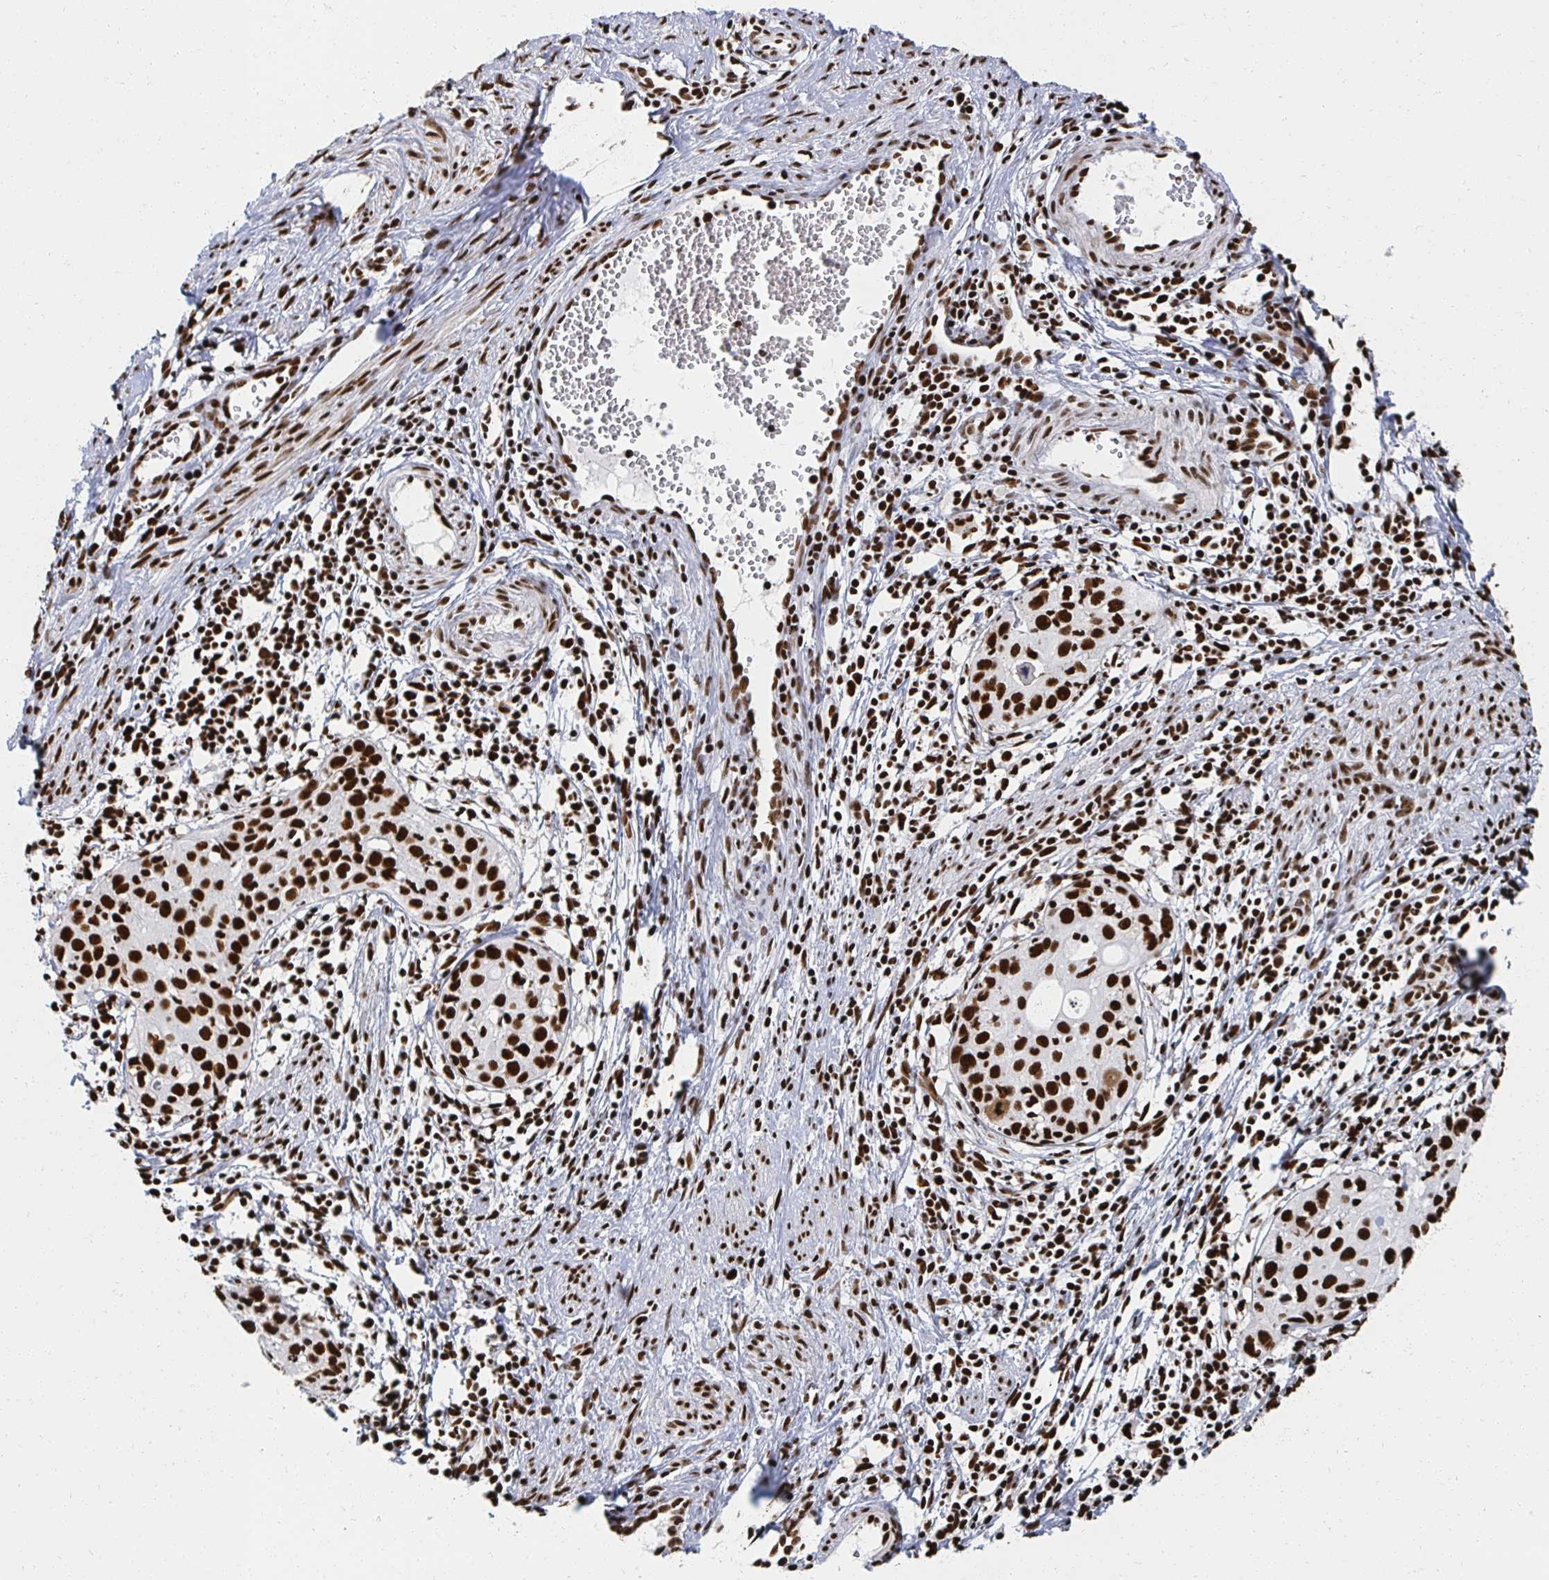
{"staining": {"intensity": "strong", "quantity": ">75%", "location": "nuclear"}, "tissue": "cervical cancer", "cell_type": "Tumor cells", "image_type": "cancer", "snomed": [{"axis": "morphology", "description": "Squamous cell carcinoma, NOS"}, {"axis": "topography", "description": "Cervix"}], "caption": "Protein analysis of cervical cancer (squamous cell carcinoma) tissue exhibits strong nuclear staining in approximately >75% of tumor cells.", "gene": "RBBP7", "patient": {"sex": "female", "age": 40}}